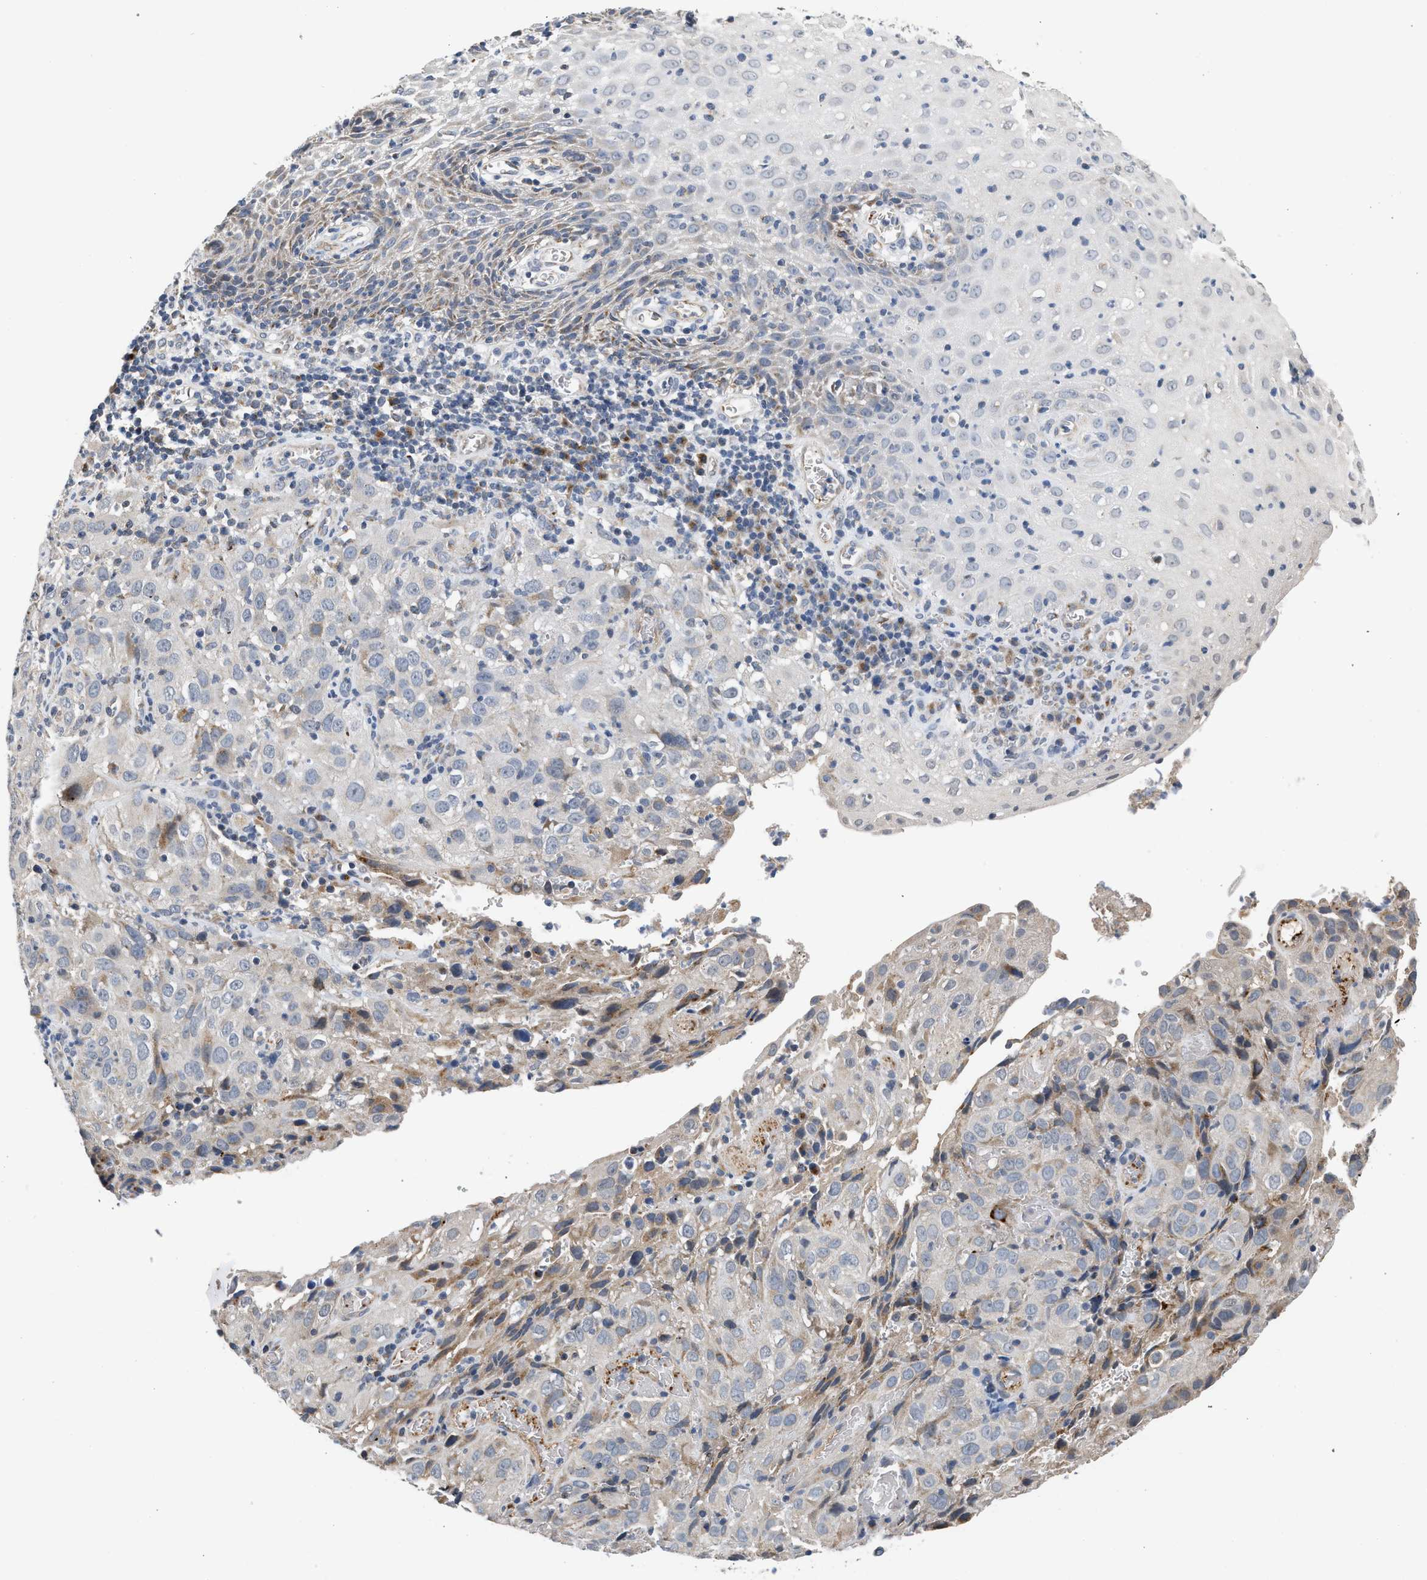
{"staining": {"intensity": "negative", "quantity": "none", "location": "none"}, "tissue": "cervical cancer", "cell_type": "Tumor cells", "image_type": "cancer", "snomed": [{"axis": "morphology", "description": "Squamous cell carcinoma, NOS"}, {"axis": "topography", "description": "Cervix"}], "caption": "Photomicrograph shows no significant protein staining in tumor cells of squamous cell carcinoma (cervical).", "gene": "PIM1", "patient": {"sex": "female", "age": 32}}